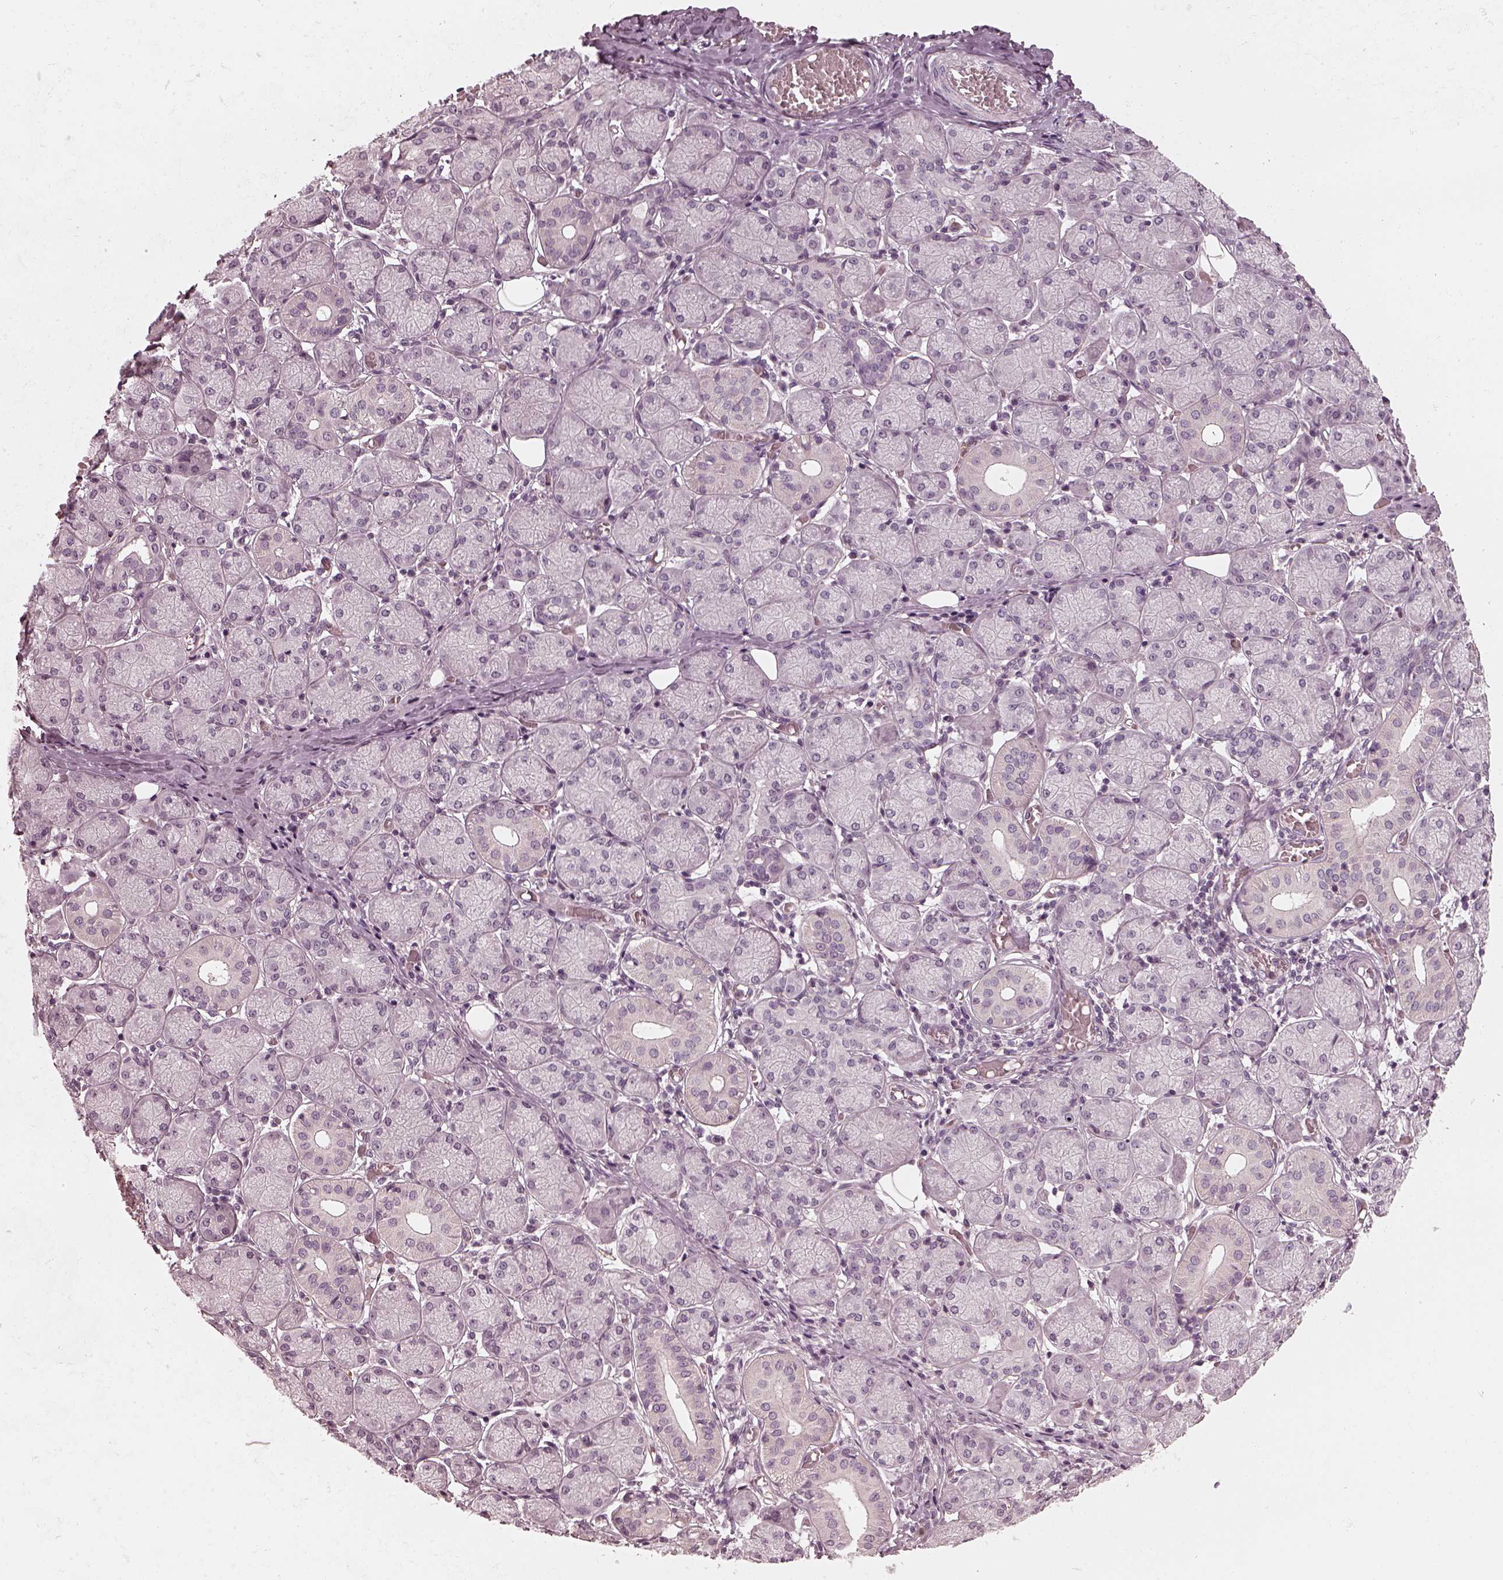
{"staining": {"intensity": "negative", "quantity": "none", "location": "none"}, "tissue": "salivary gland", "cell_type": "Glandular cells", "image_type": "normal", "snomed": [{"axis": "morphology", "description": "Normal tissue, NOS"}, {"axis": "topography", "description": "Salivary gland"}, {"axis": "topography", "description": "Peripheral nerve tissue"}], "caption": "Protein analysis of benign salivary gland exhibits no significant staining in glandular cells. Brightfield microscopy of immunohistochemistry stained with DAB (3,3'-diaminobenzidine) (brown) and hematoxylin (blue), captured at high magnification.", "gene": "CHIT1", "patient": {"sex": "female", "age": 24}}